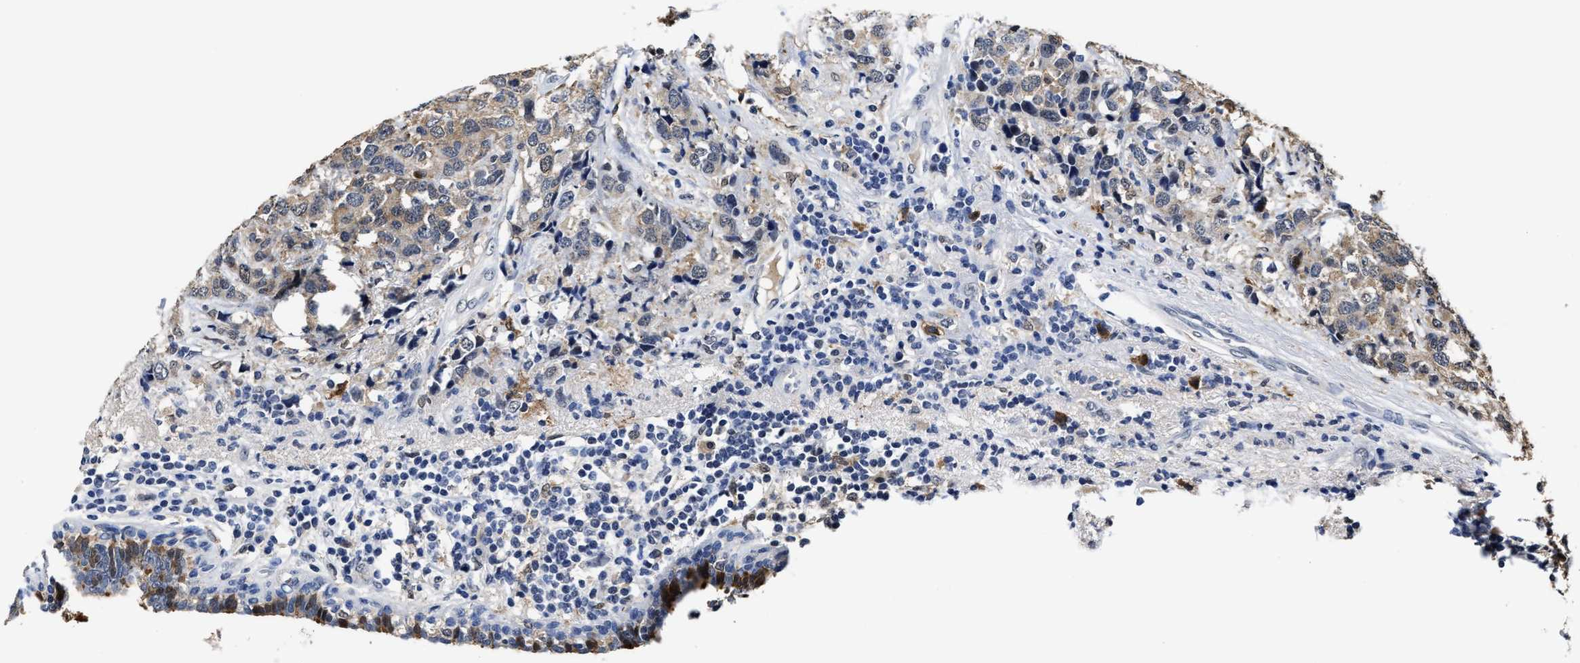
{"staining": {"intensity": "weak", "quantity": "25%-75%", "location": "cytoplasmic/membranous"}, "tissue": "breast cancer", "cell_type": "Tumor cells", "image_type": "cancer", "snomed": [{"axis": "morphology", "description": "Lobular carcinoma"}, {"axis": "topography", "description": "Breast"}], "caption": "An IHC micrograph of neoplastic tissue is shown. Protein staining in brown labels weak cytoplasmic/membranous positivity in breast cancer (lobular carcinoma) within tumor cells. The staining is performed using DAB (3,3'-diaminobenzidine) brown chromogen to label protein expression. The nuclei are counter-stained blue using hematoxylin.", "gene": "PRPF4B", "patient": {"sex": "female", "age": 59}}